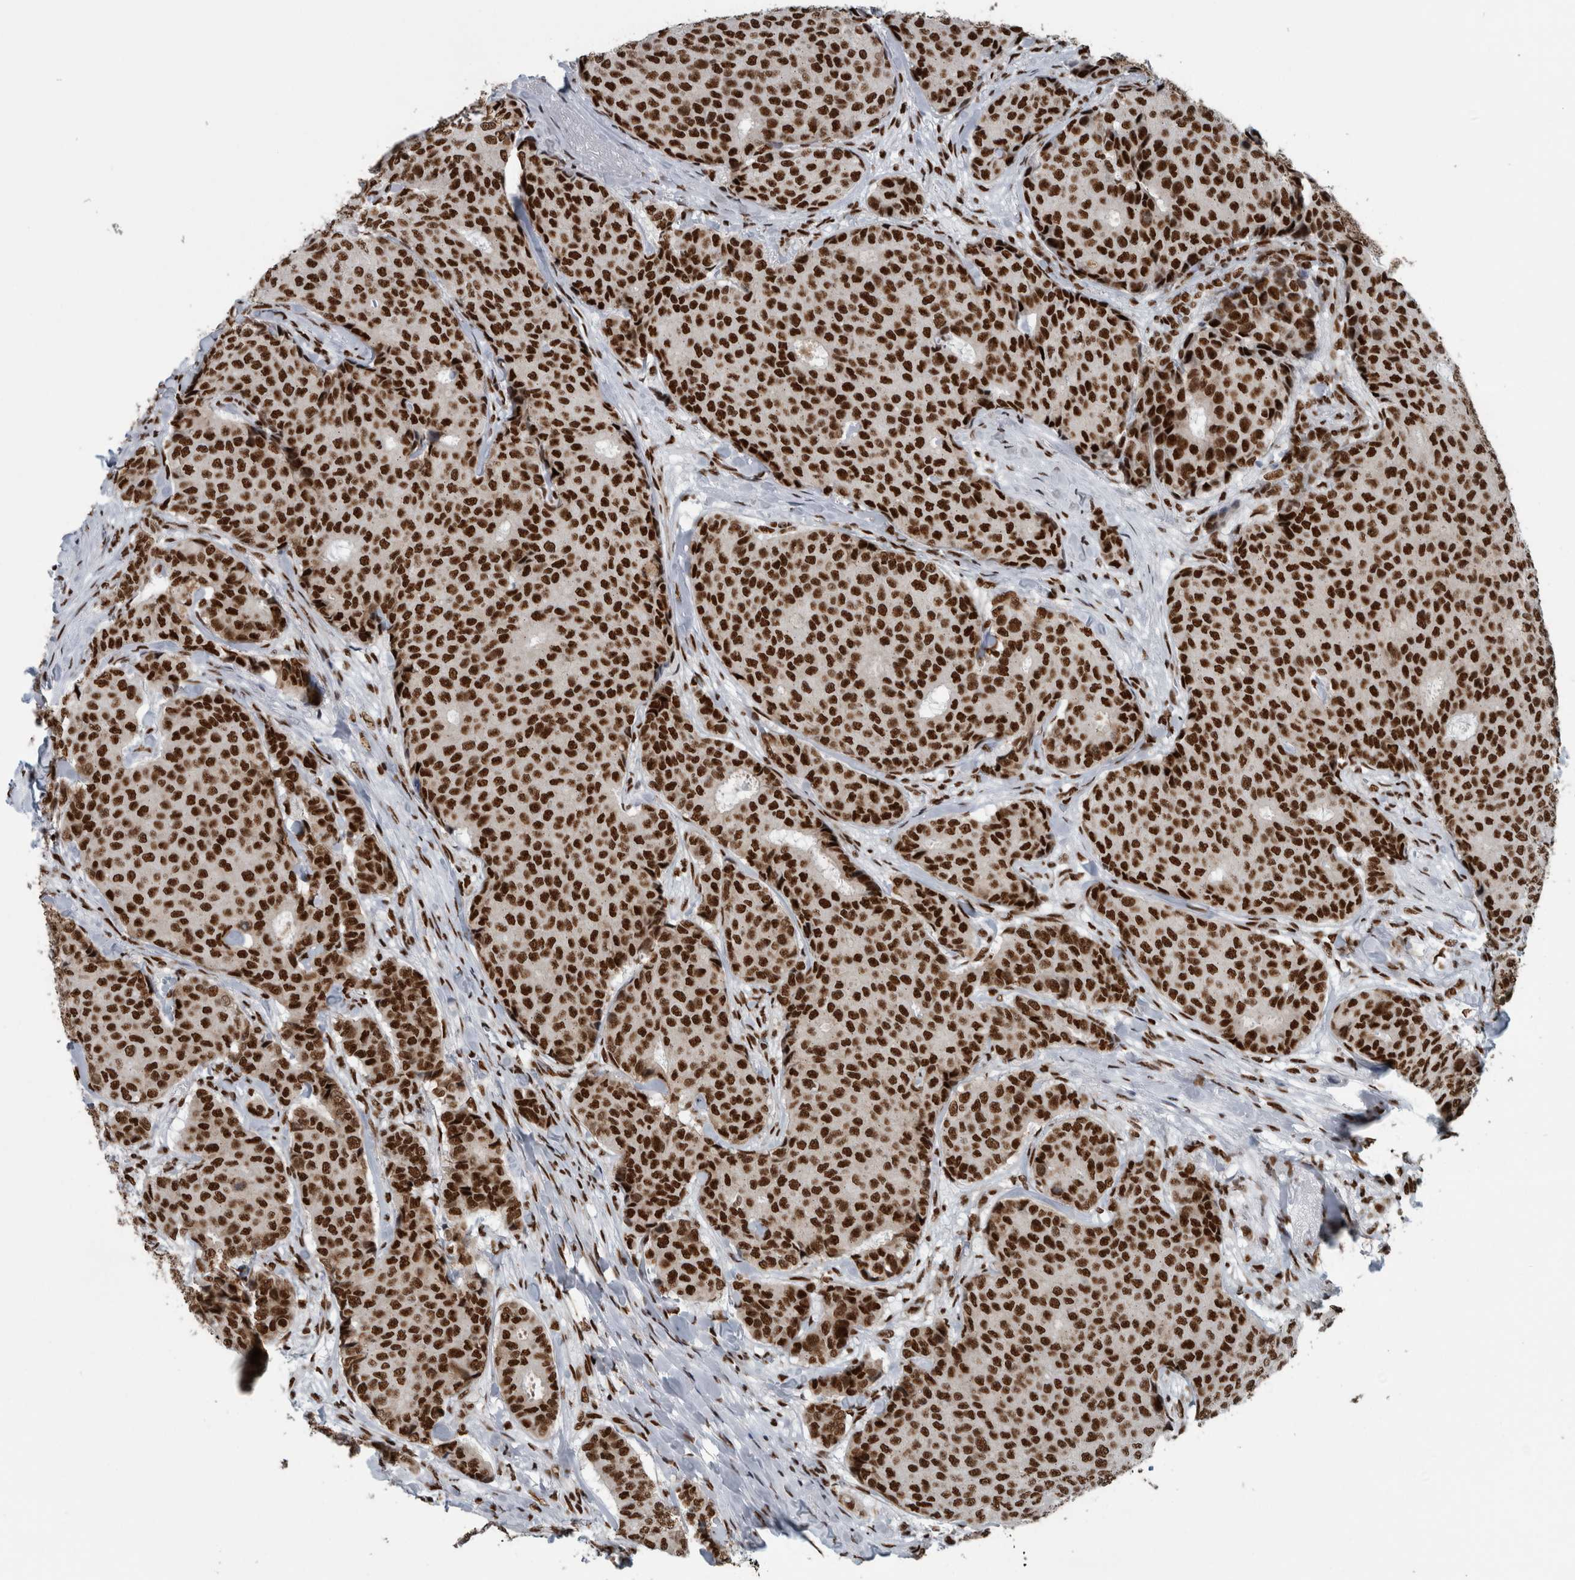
{"staining": {"intensity": "strong", "quantity": ">75%", "location": "nuclear"}, "tissue": "breast cancer", "cell_type": "Tumor cells", "image_type": "cancer", "snomed": [{"axis": "morphology", "description": "Duct carcinoma"}, {"axis": "topography", "description": "Breast"}], "caption": "An immunohistochemistry photomicrograph of neoplastic tissue is shown. Protein staining in brown highlights strong nuclear positivity in breast intraductal carcinoma within tumor cells.", "gene": "DNMT3A", "patient": {"sex": "female", "age": 75}}